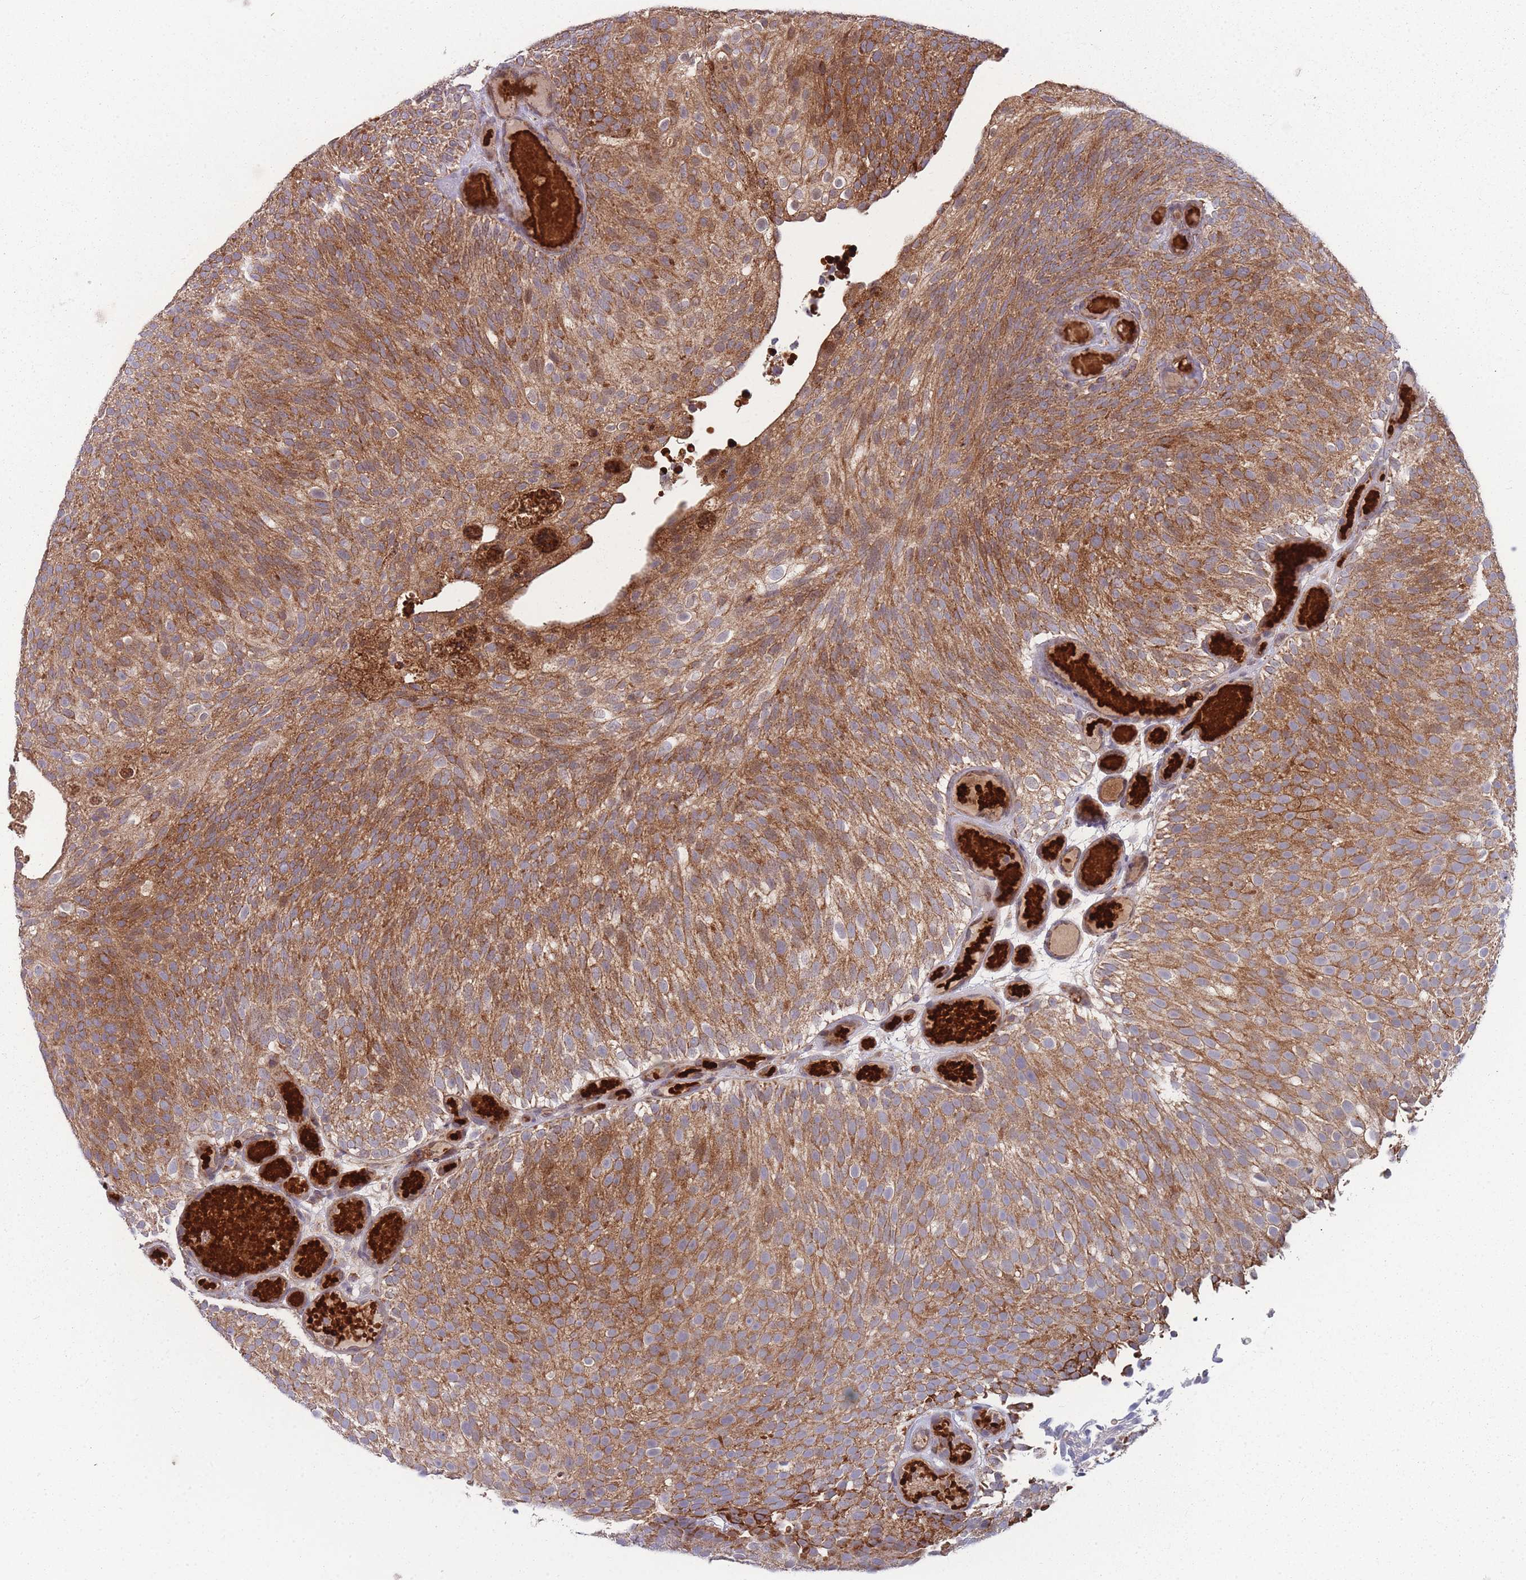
{"staining": {"intensity": "strong", "quantity": ">75%", "location": "cytoplasmic/membranous"}, "tissue": "urothelial cancer", "cell_type": "Tumor cells", "image_type": "cancer", "snomed": [{"axis": "morphology", "description": "Urothelial carcinoma, Low grade"}, {"axis": "topography", "description": "Urinary bladder"}], "caption": "Strong cytoplasmic/membranous expression is identified in approximately >75% of tumor cells in urothelial carcinoma (low-grade).", "gene": "SLC35B4", "patient": {"sex": "male", "age": 78}}